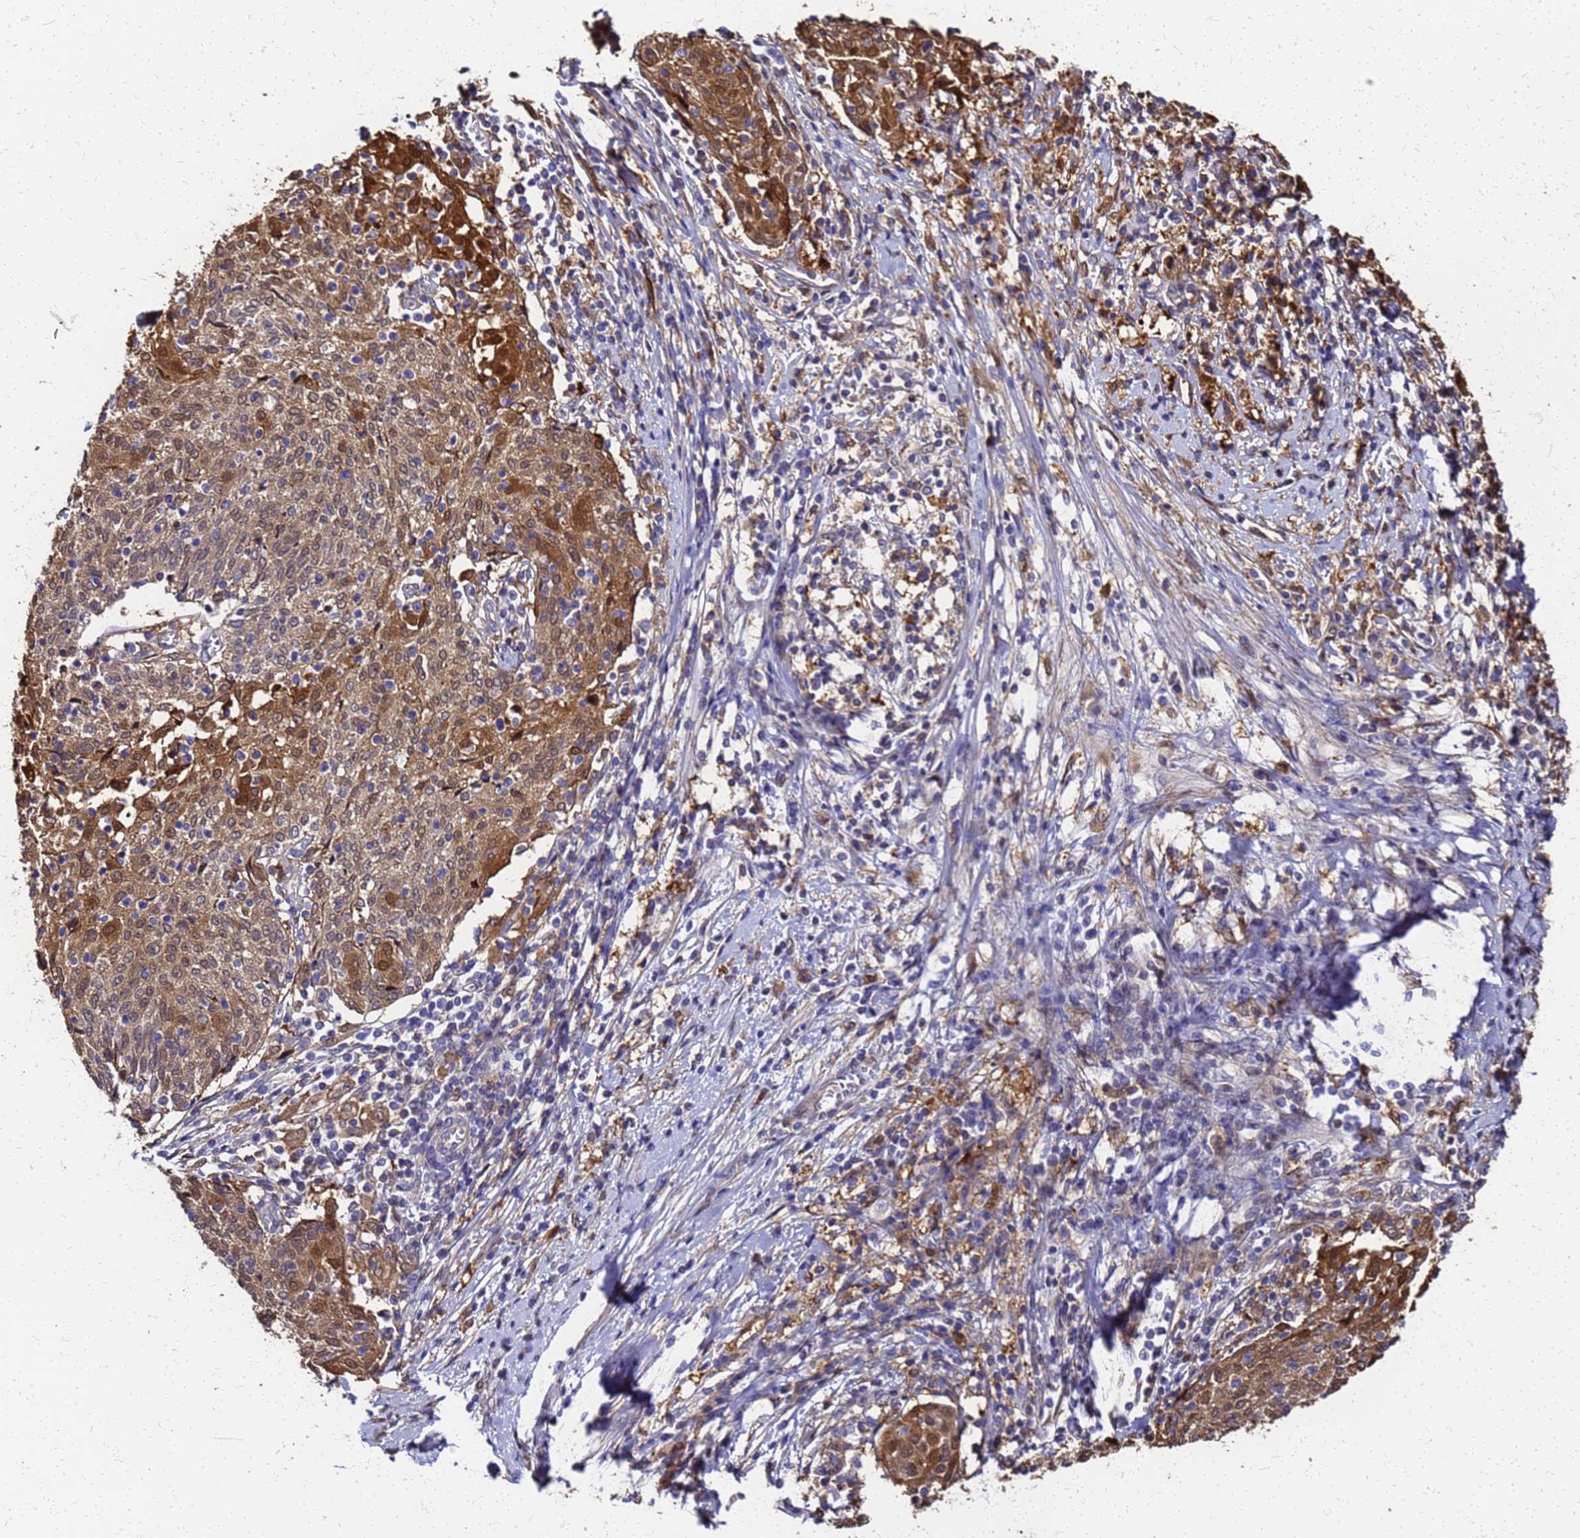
{"staining": {"intensity": "strong", "quantity": ">75%", "location": "cytoplasmic/membranous,nuclear"}, "tissue": "cervical cancer", "cell_type": "Tumor cells", "image_type": "cancer", "snomed": [{"axis": "morphology", "description": "Squamous cell carcinoma, NOS"}, {"axis": "topography", "description": "Cervix"}], "caption": "A micrograph of human cervical cancer stained for a protein exhibits strong cytoplasmic/membranous and nuclear brown staining in tumor cells.", "gene": "S100A11", "patient": {"sex": "female", "age": 52}}